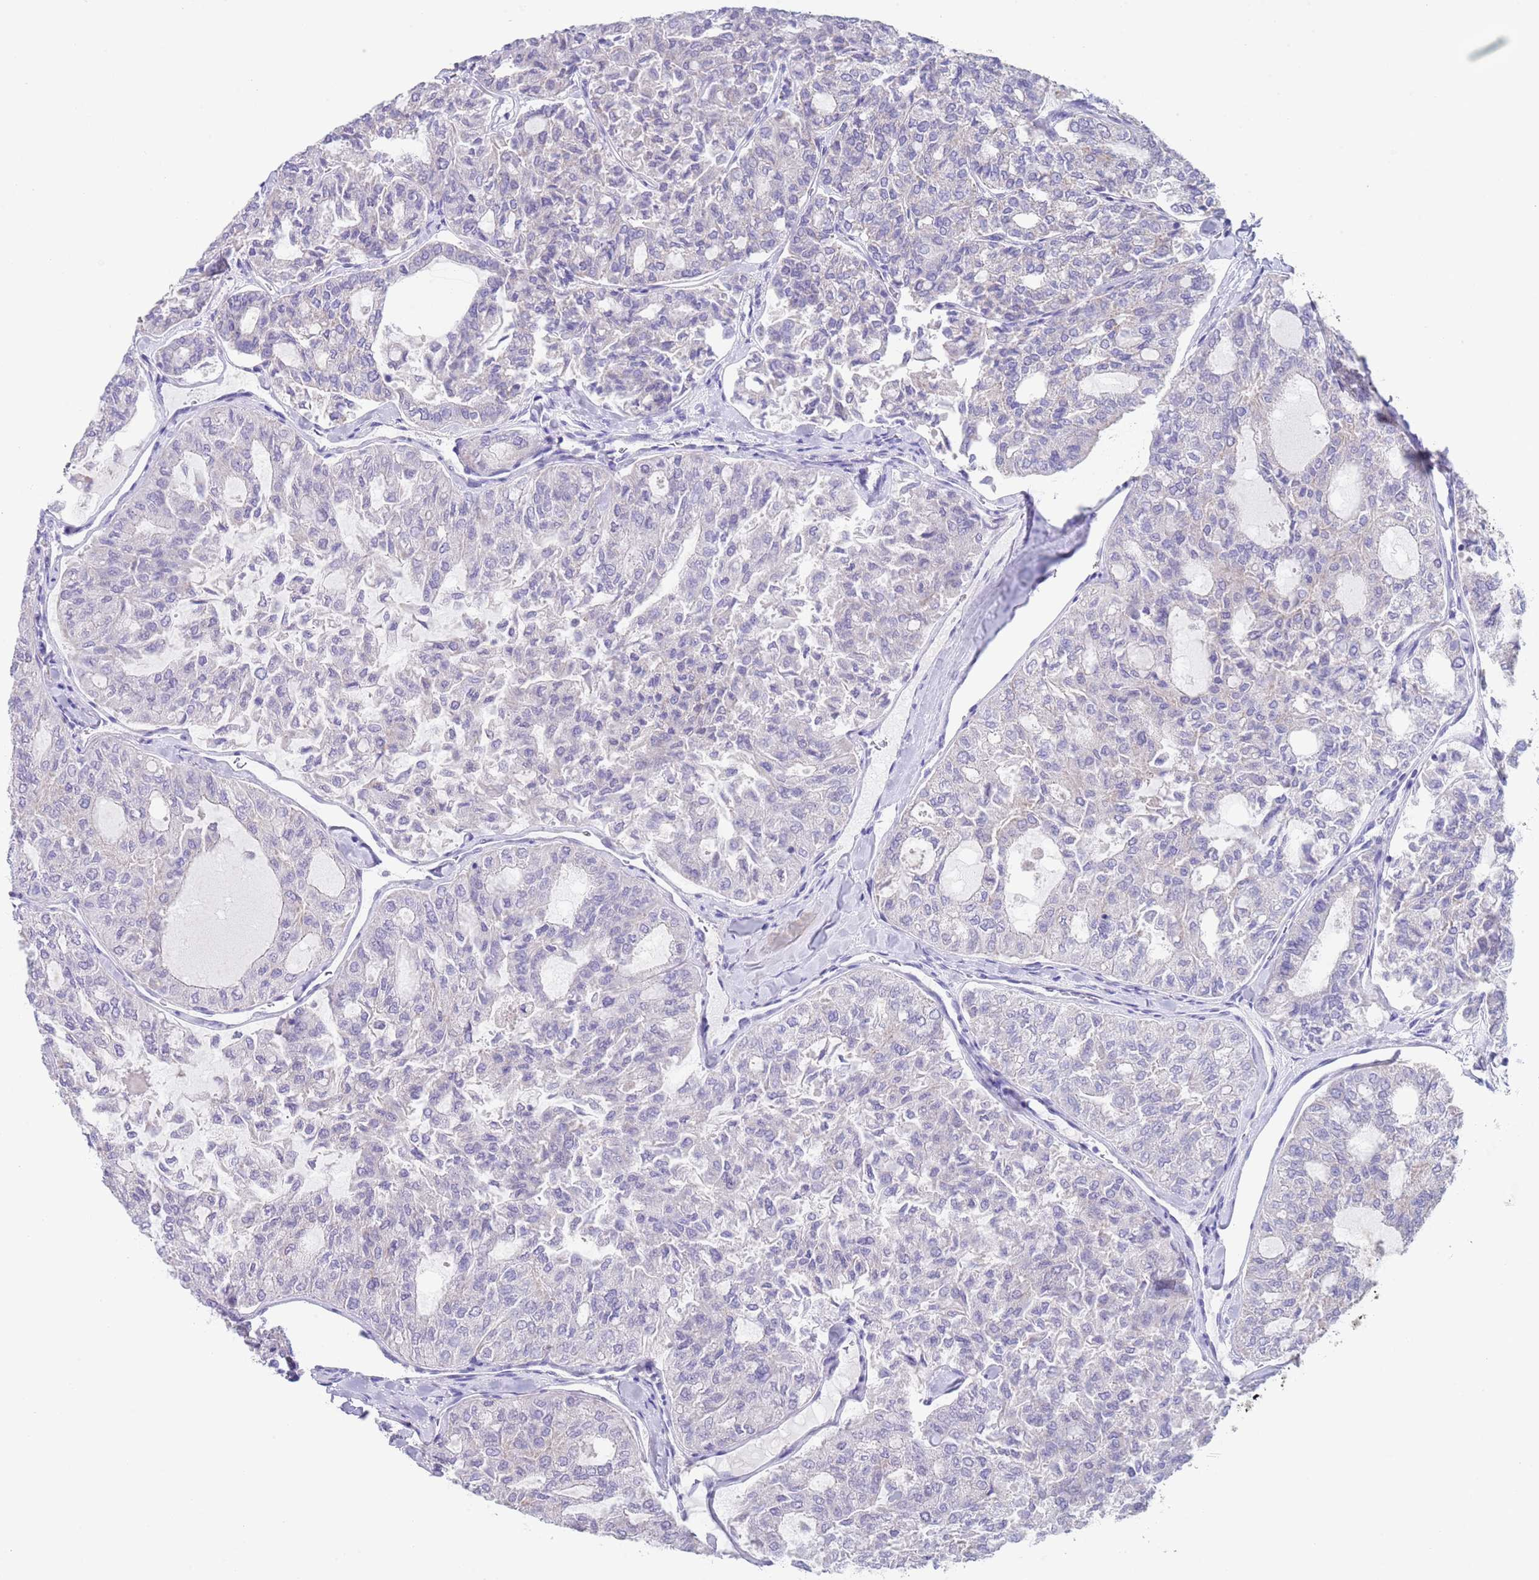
{"staining": {"intensity": "negative", "quantity": "none", "location": "none"}, "tissue": "thyroid cancer", "cell_type": "Tumor cells", "image_type": "cancer", "snomed": [{"axis": "morphology", "description": "Follicular adenoma carcinoma, NOS"}, {"axis": "topography", "description": "Thyroid gland"}], "caption": "Thyroid follicular adenoma carcinoma stained for a protein using IHC demonstrates no staining tumor cells.", "gene": "SPIRE2", "patient": {"sex": "male", "age": 75}}